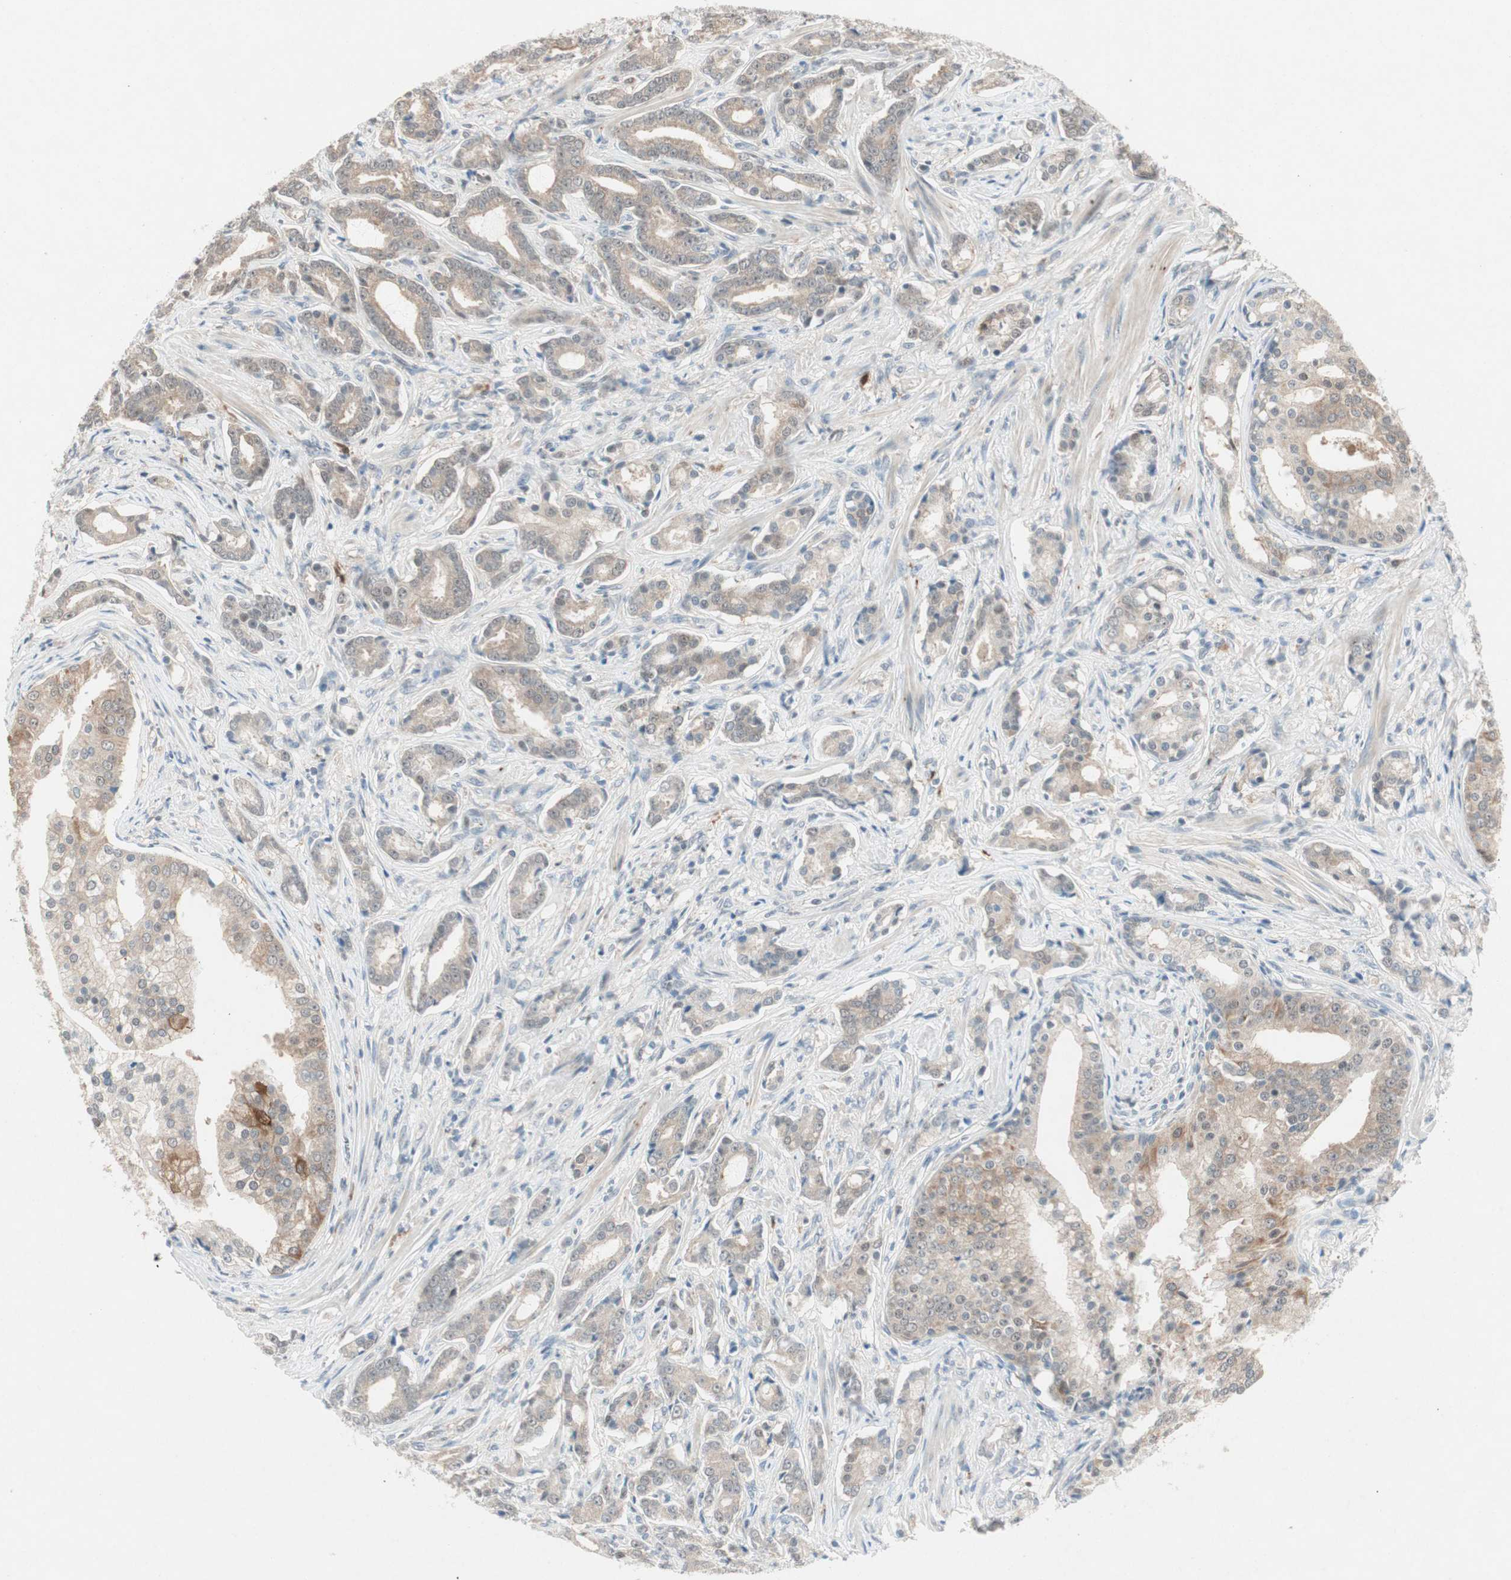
{"staining": {"intensity": "moderate", "quantity": ">75%", "location": "cytoplasmic/membranous"}, "tissue": "prostate cancer", "cell_type": "Tumor cells", "image_type": "cancer", "snomed": [{"axis": "morphology", "description": "Adenocarcinoma, Low grade"}, {"axis": "topography", "description": "Prostate"}], "caption": "Human prostate cancer stained with a brown dye reveals moderate cytoplasmic/membranous positive positivity in approximately >75% of tumor cells.", "gene": "RTL6", "patient": {"sex": "male", "age": 58}}